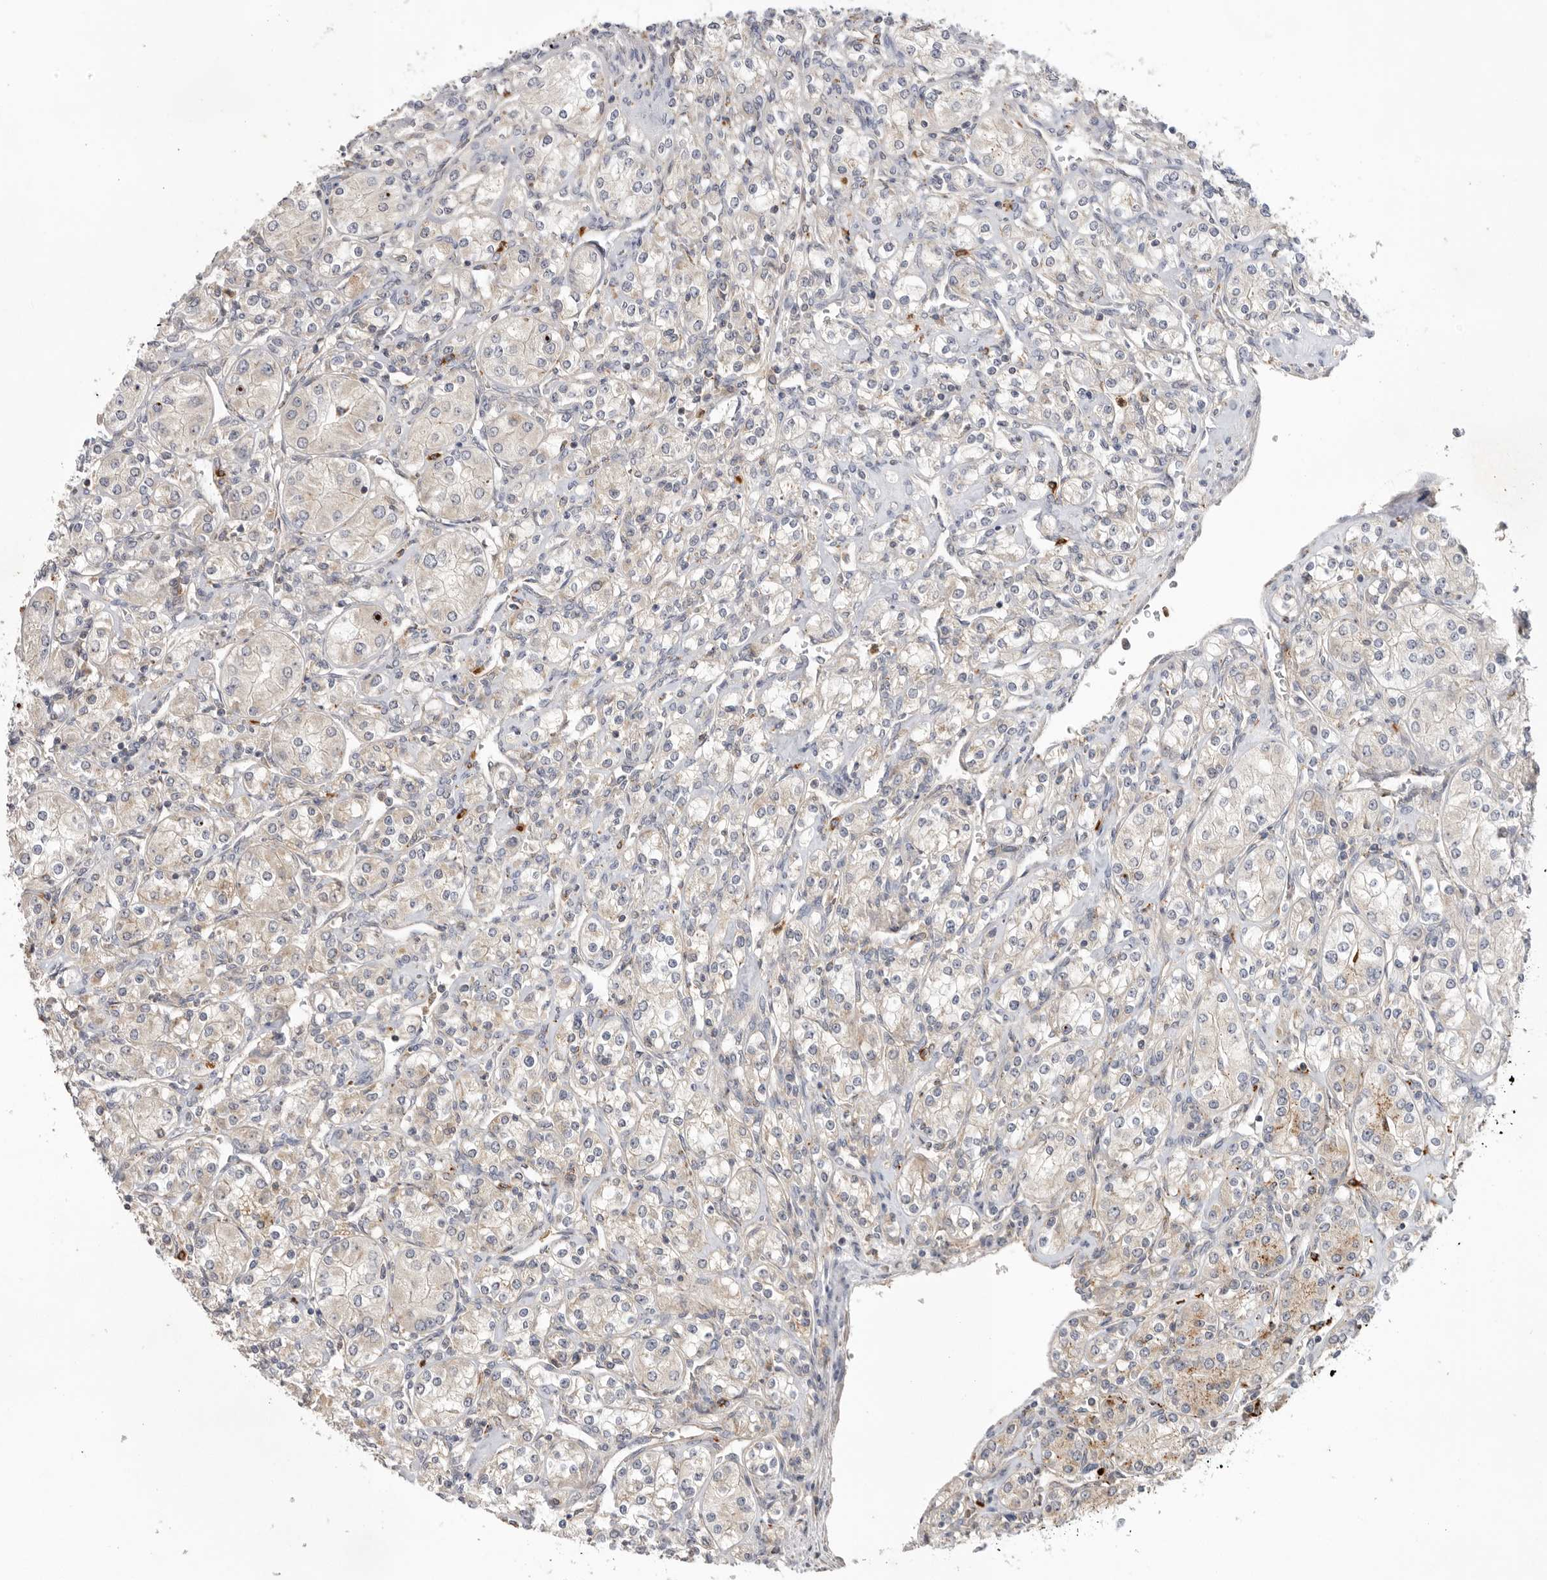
{"staining": {"intensity": "negative", "quantity": "none", "location": "none"}, "tissue": "renal cancer", "cell_type": "Tumor cells", "image_type": "cancer", "snomed": [{"axis": "morphology", "description": "Adenocarcinoma, NOS"}, {"axis": "topography", "description": "Kidney"}], "caption": "Tumor cells are negative for protein expression in human renal cancer.", "gene": "GNE", "patient": {"sex": "male", "age": 77}}